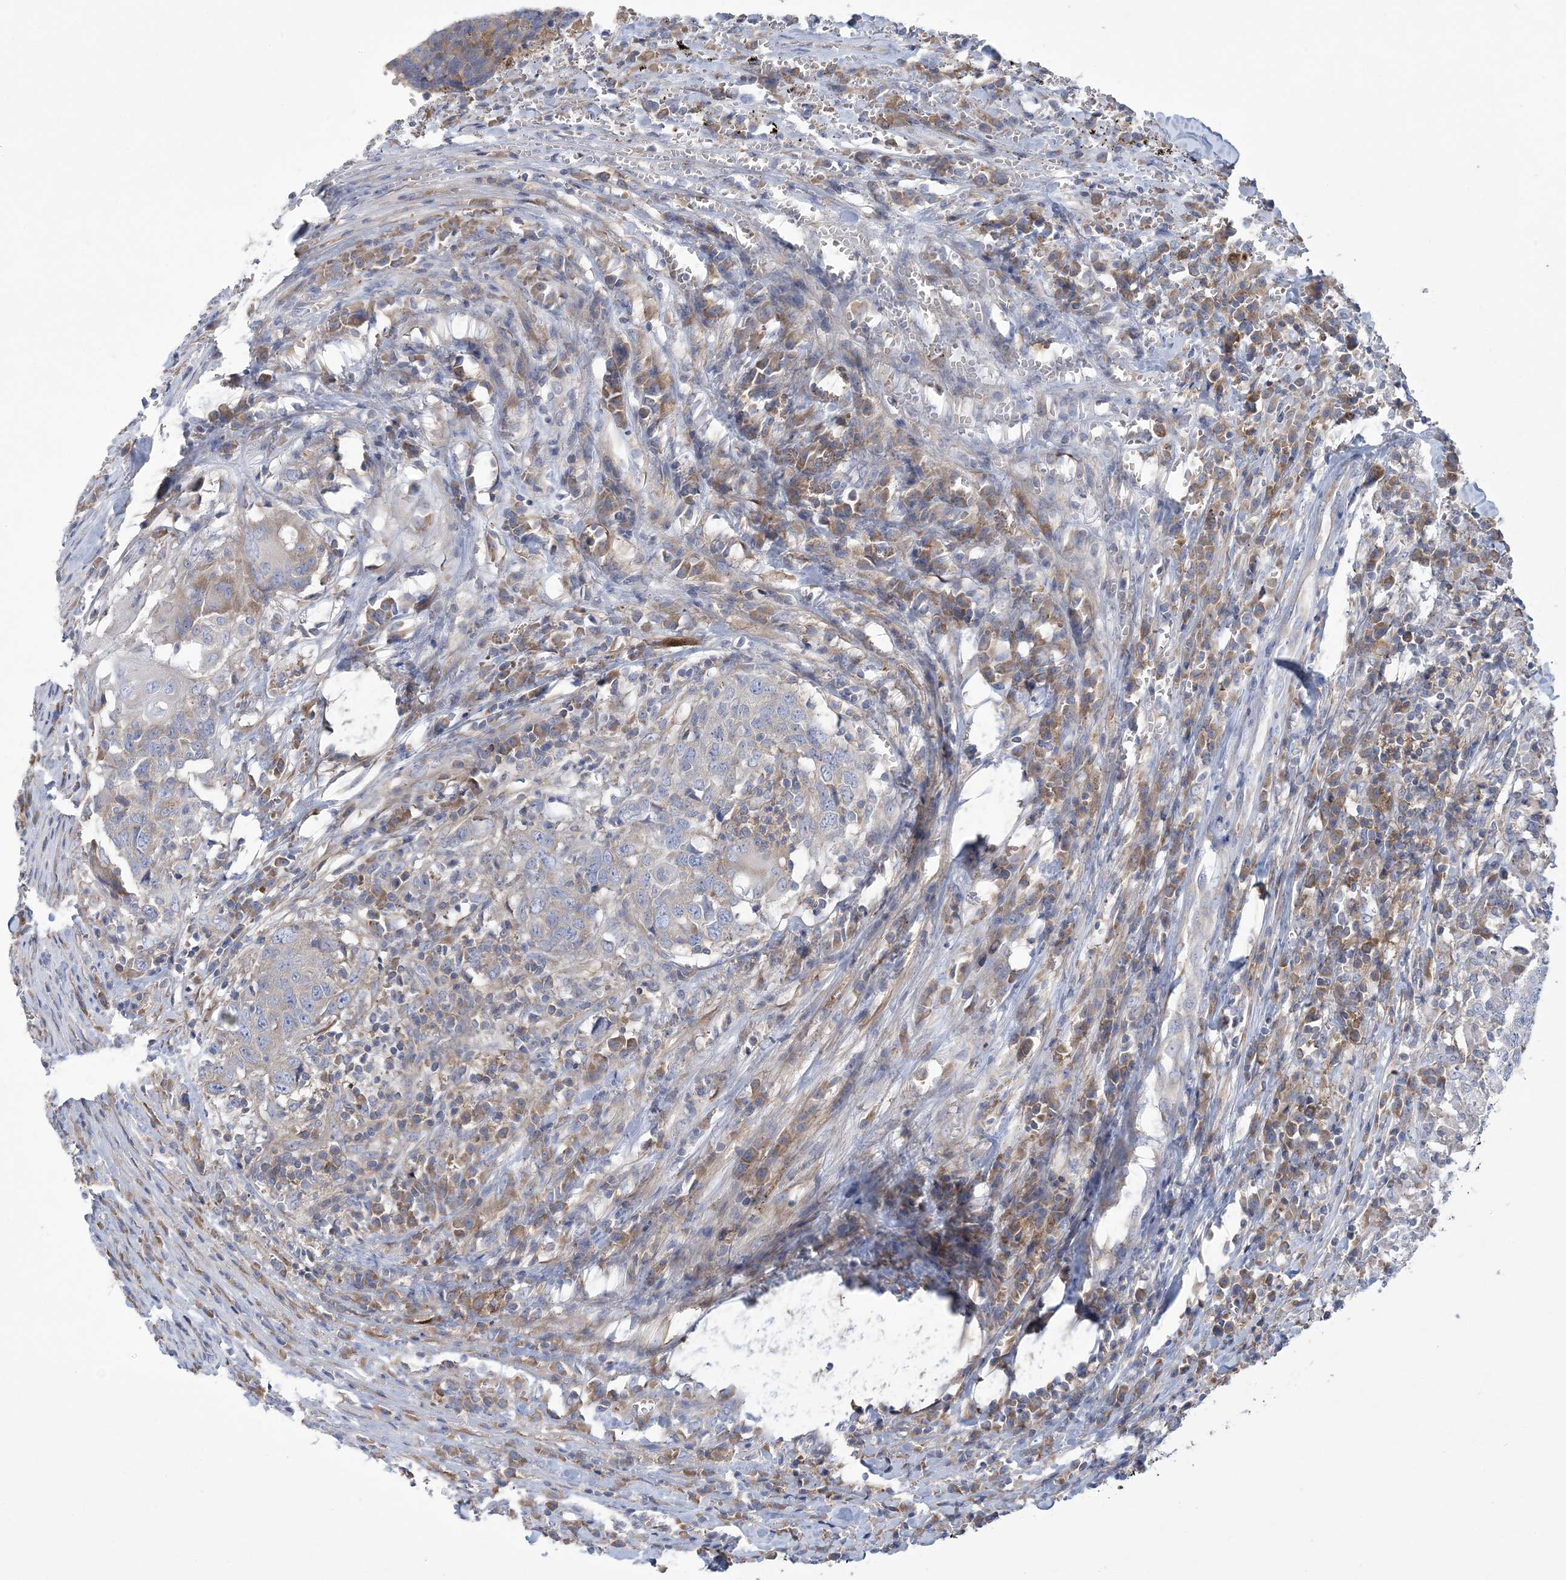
{"staining": {"intensity": "negative", "quantity": "none", "location": "none"}, "tissue": "head and neck cancer", "cell_type": "Tumor cells", "image_type": "cancer", "snomed": [{"axis": "morphology", "description": "Squamous cell carcinoma, NOS"}, {"axis": "topography", "description": "Head-Neck"}], "caption": "An image of head and neck squamous cell carcinoma stained for a protein reveals no brown staining in tumor cells.", "gene": "ARSJ", "patient": {"sex": "male", "age": 66}}